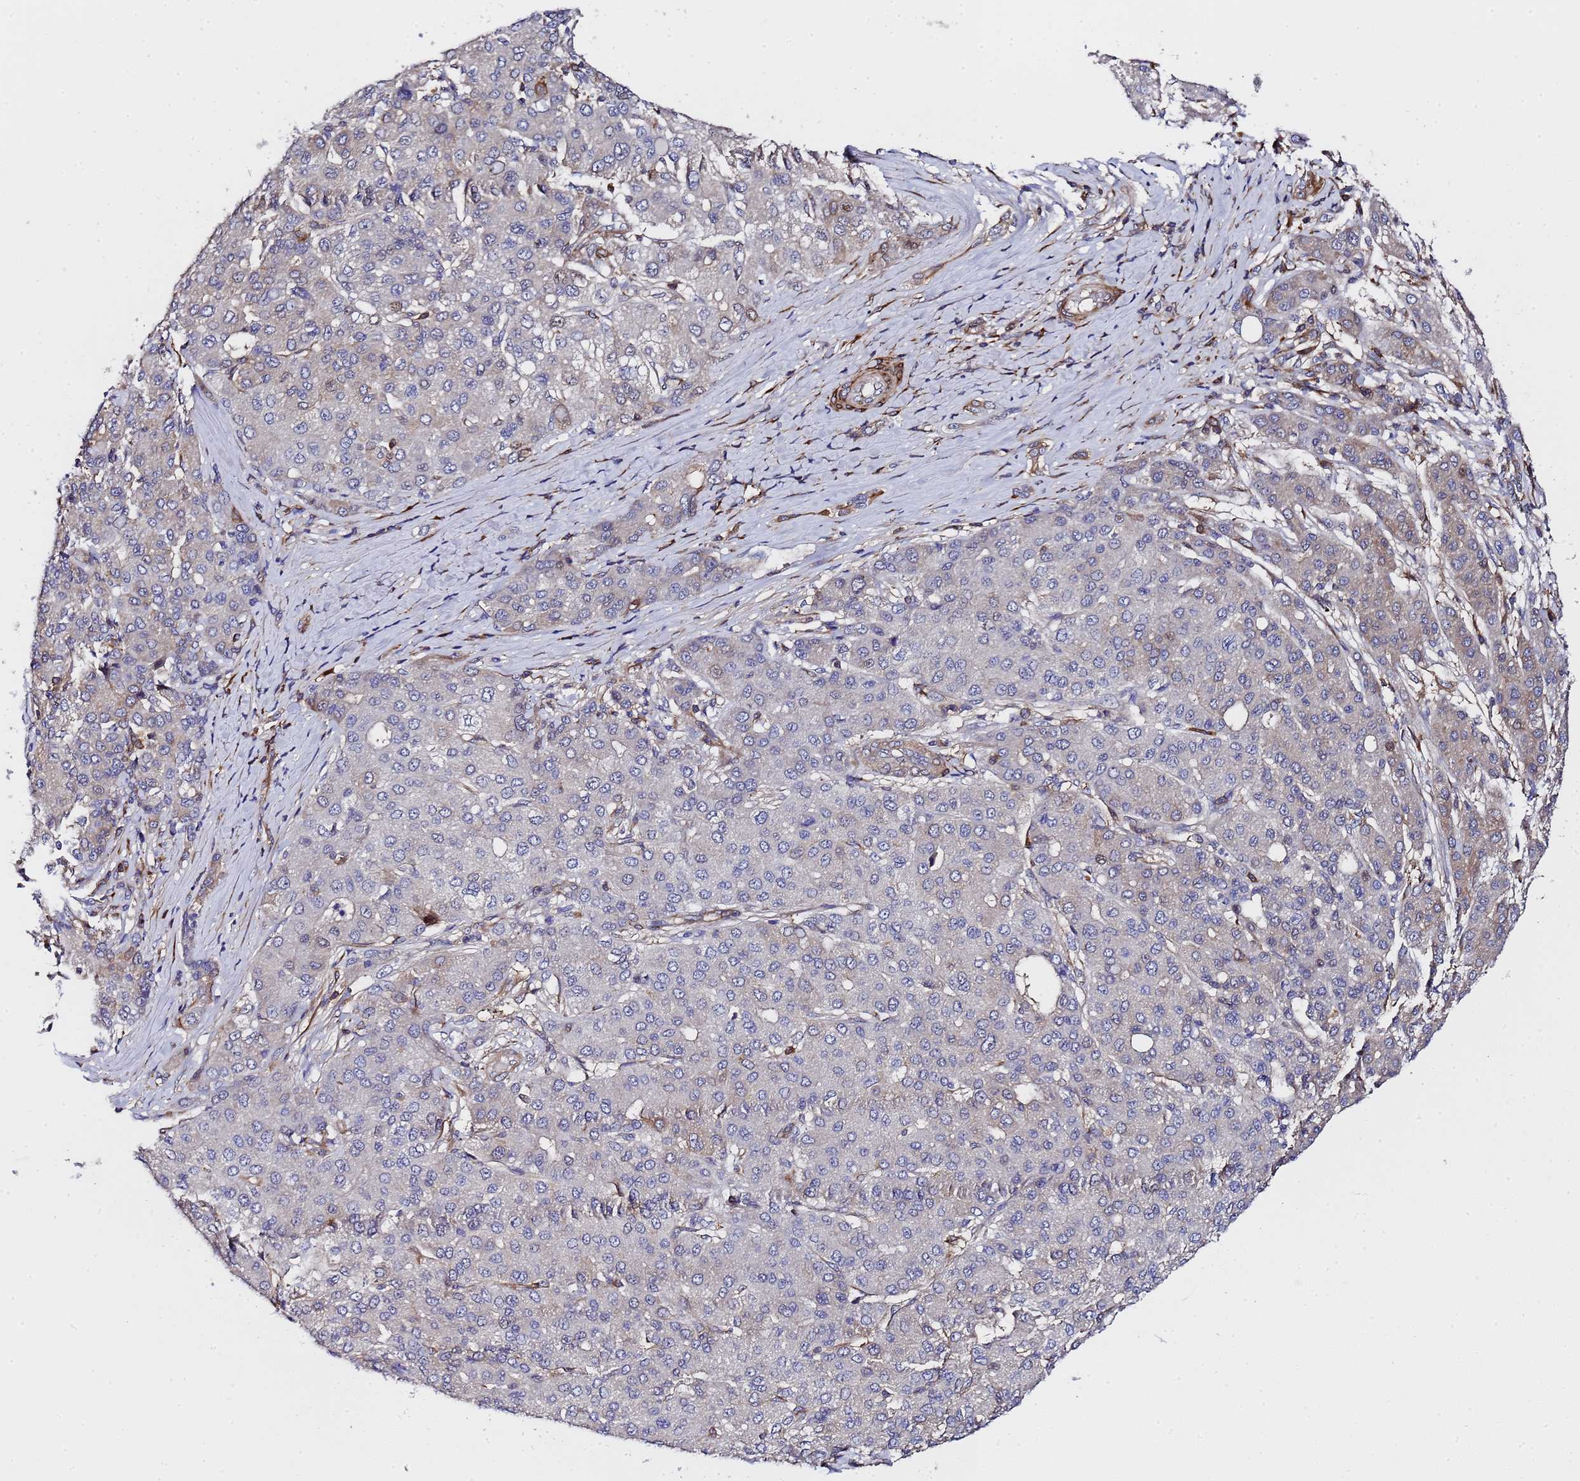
{"staining": {"intensity": "moderate", "quantity": "<25%", "location": "cytoplasmic/membranous"}, "tissue": "liver cancer", "cell_type": "Tumor cells", "image_type": "cancer", "snomed": [{"axis": "morphology", "description": "Carcinoma, Hepatocellular, NOS"}, {"axis": "topography", "description": "Liver"}], "caption": "Protein staining shows moderate cytoplasmic/membranous positivity in about <25% of tumor cells in liver hepatocellular carcinoma. (brown staining indicates protein expression, while blue staining denotes nuclei).", "gene": "MOCS1", "patient": {"sex": "male", "age": 65}}